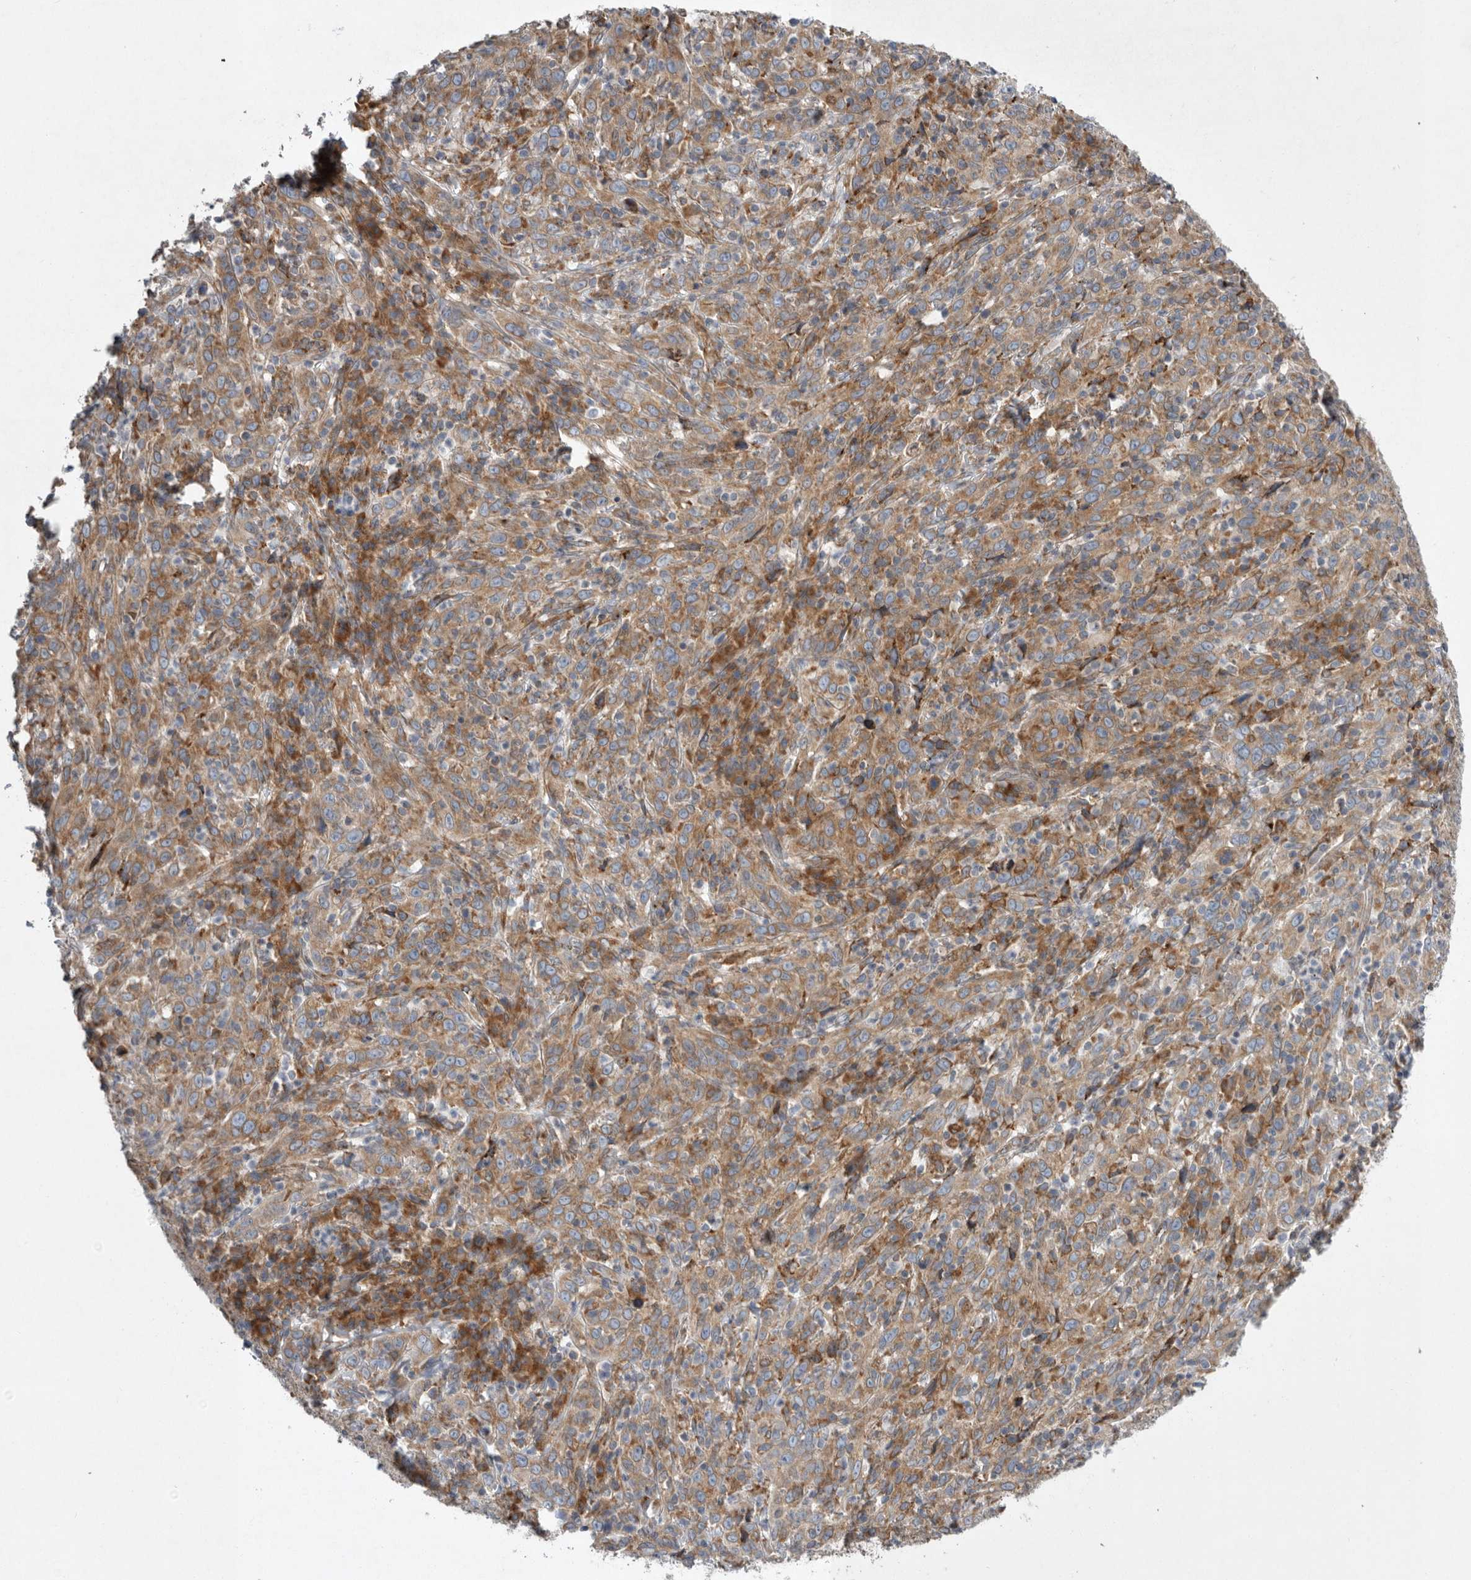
{"staining": {"intensity": "moderate", "quantity": ">75%", "location": "cytoplasmic/membranous"}, "tissue": "cervical cancer", "cell_type": "Tumor cells", "image_type": "cancer", "snomed": [{"axis": "morphology", "description": "Squamous cell carcinoma, NOS"}, {"axis": "topography", "description": "Cervix"}], "caption": "The immunohistochemical stain labels moderate cytoplasmic/membranous positivity in tumor cells of squamous cell carcinoma (cervical) tissue. (Stains: DAB in brown, nuclei in blue, Microscopy: brightfield microscopy at high magnification).", "gene": "GANAB", "patient": {"sex": "female", "age": 46}}